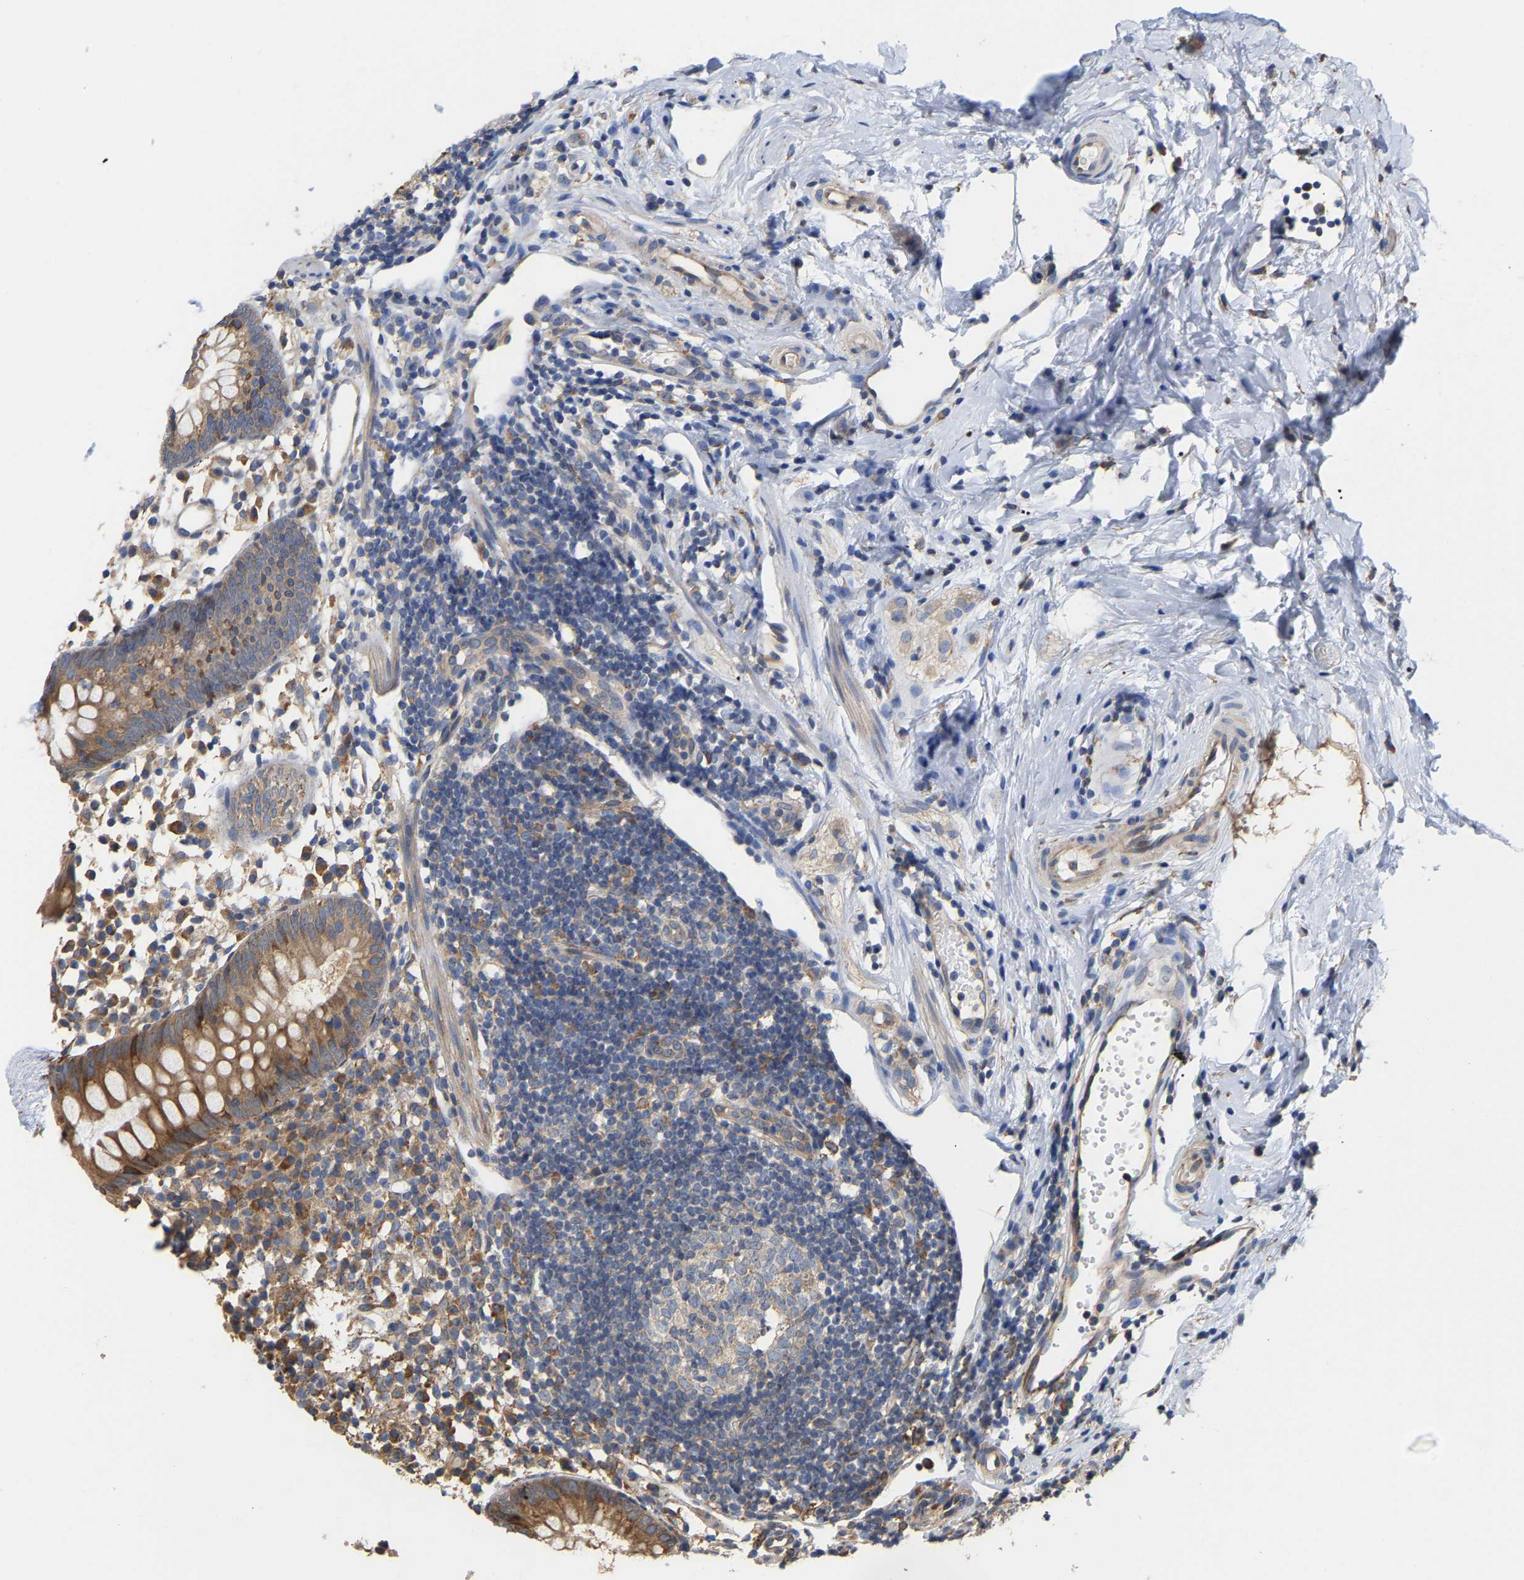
{"staining": {"intensity": "moderate", "quantity": ">75%", "location": "cytoplasmic/membranous"}, "tissue": "appendix", "cell_type": "Glandular cells", "image_type": "normal", "snomed": [{"axis": "morphology", "description": "Normal tissue, NOS"}, {"axis": "topography", "description": "Appendix"}], "caption": "Immunohistochemical staining of unremarkable human appendix shows moderate cytoplasmic/membranous protein positivity in approximately >75% of glandular cells.", "gene": "ARAP1", "patient": {"sex": "female", "age": 20}}